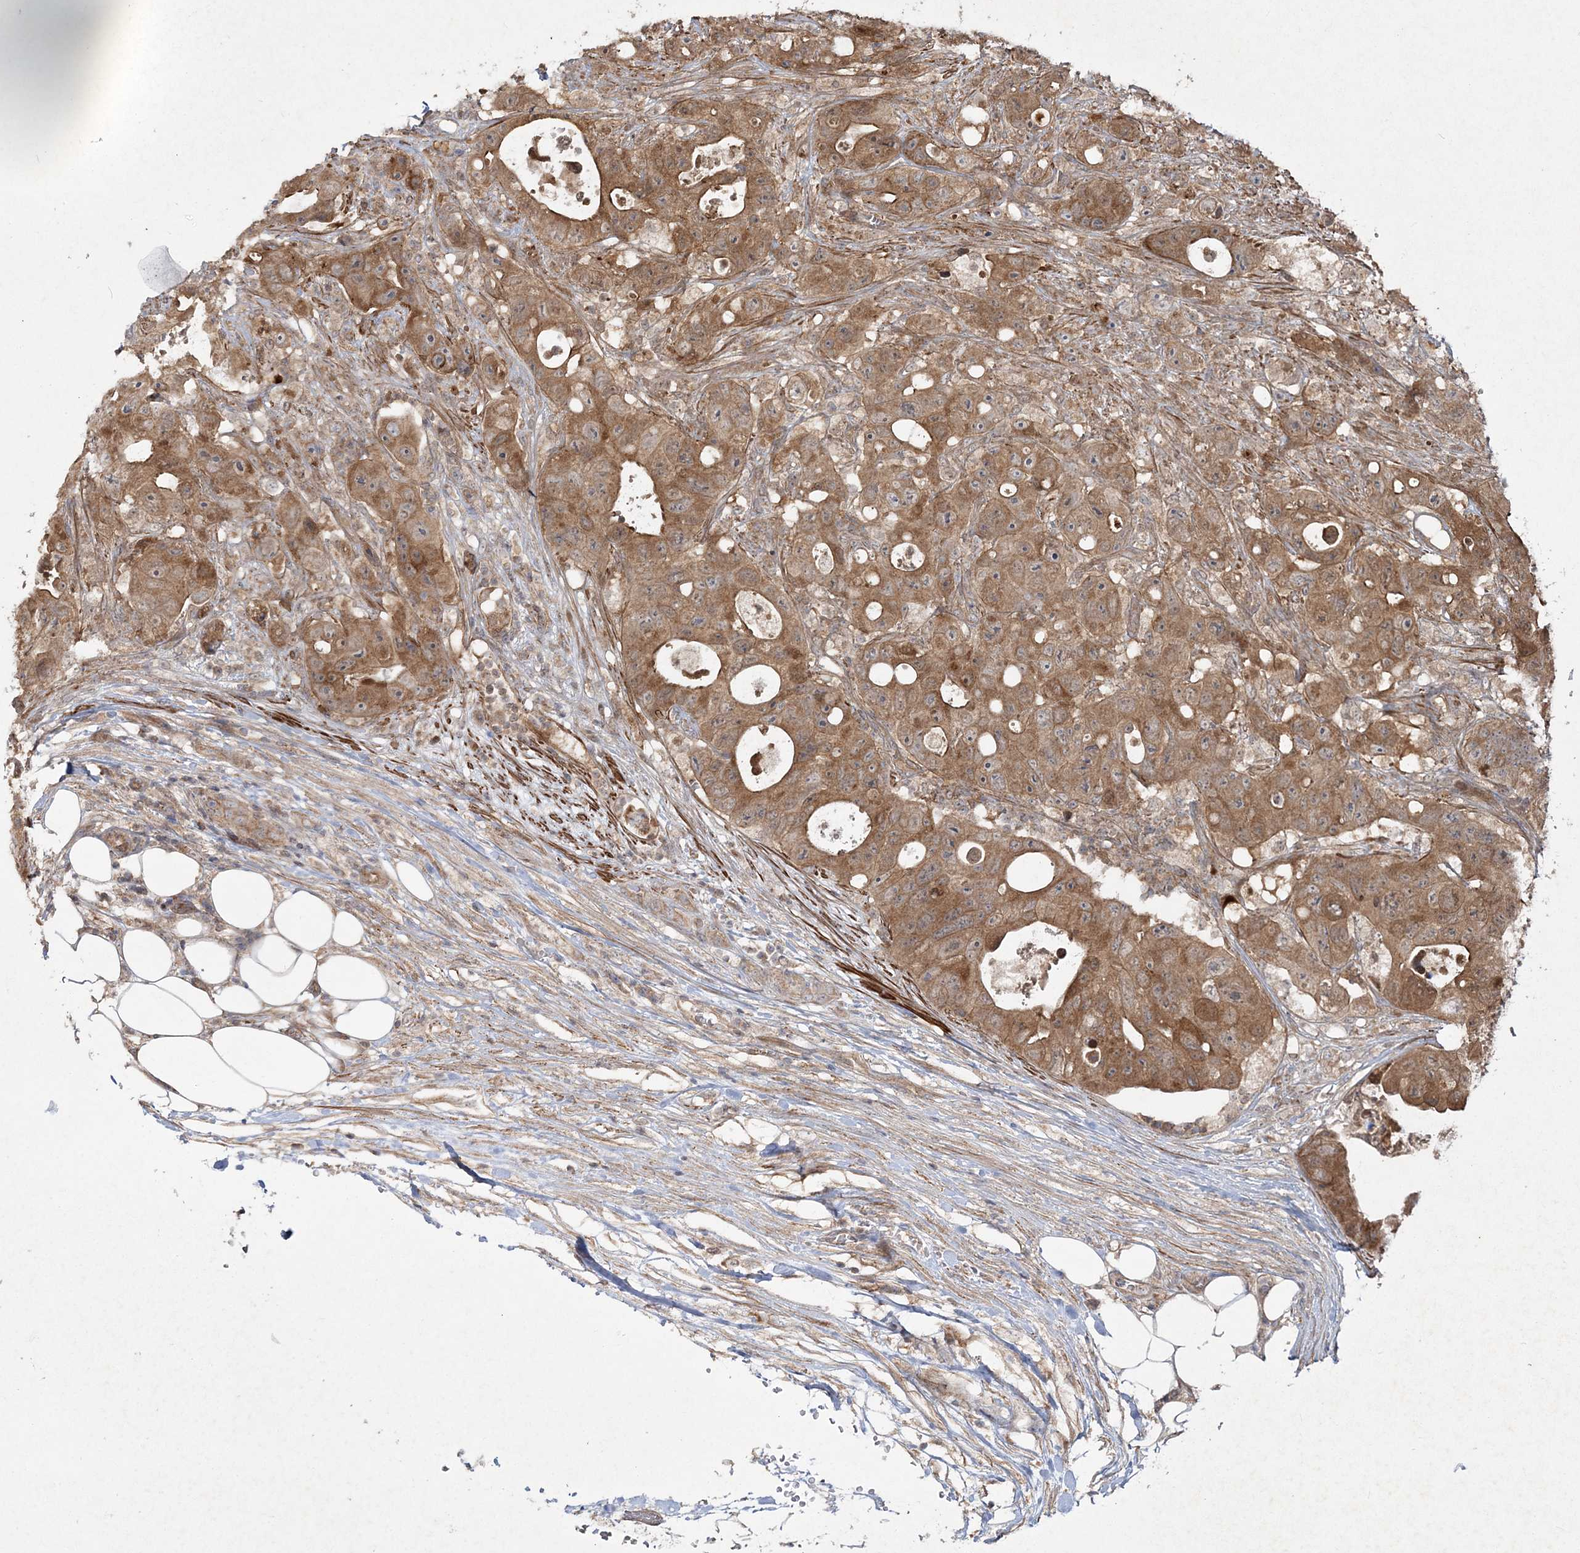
{"staining": {"intensity": "moderate", "quantity": ">75%", "location": "cytoplasmic/membranous"}, "tissue": "colorectal cancer", "cell_type": "Tumor cells", "image_type": "cancer", "snomed": [{"axis": "morphology", "description": "Adenocarcinoma, NOS"}, {"axis": "topography", "description": "Colon"}], "caption": "Protein expression analysis of adenocarcinoma (colorectal) reveals moderate cytoplasmic/membranous expression in approximately >75% of tumor cells.", "gene": "MOCS2", "patient": {"sex": "female", "age": 46}}